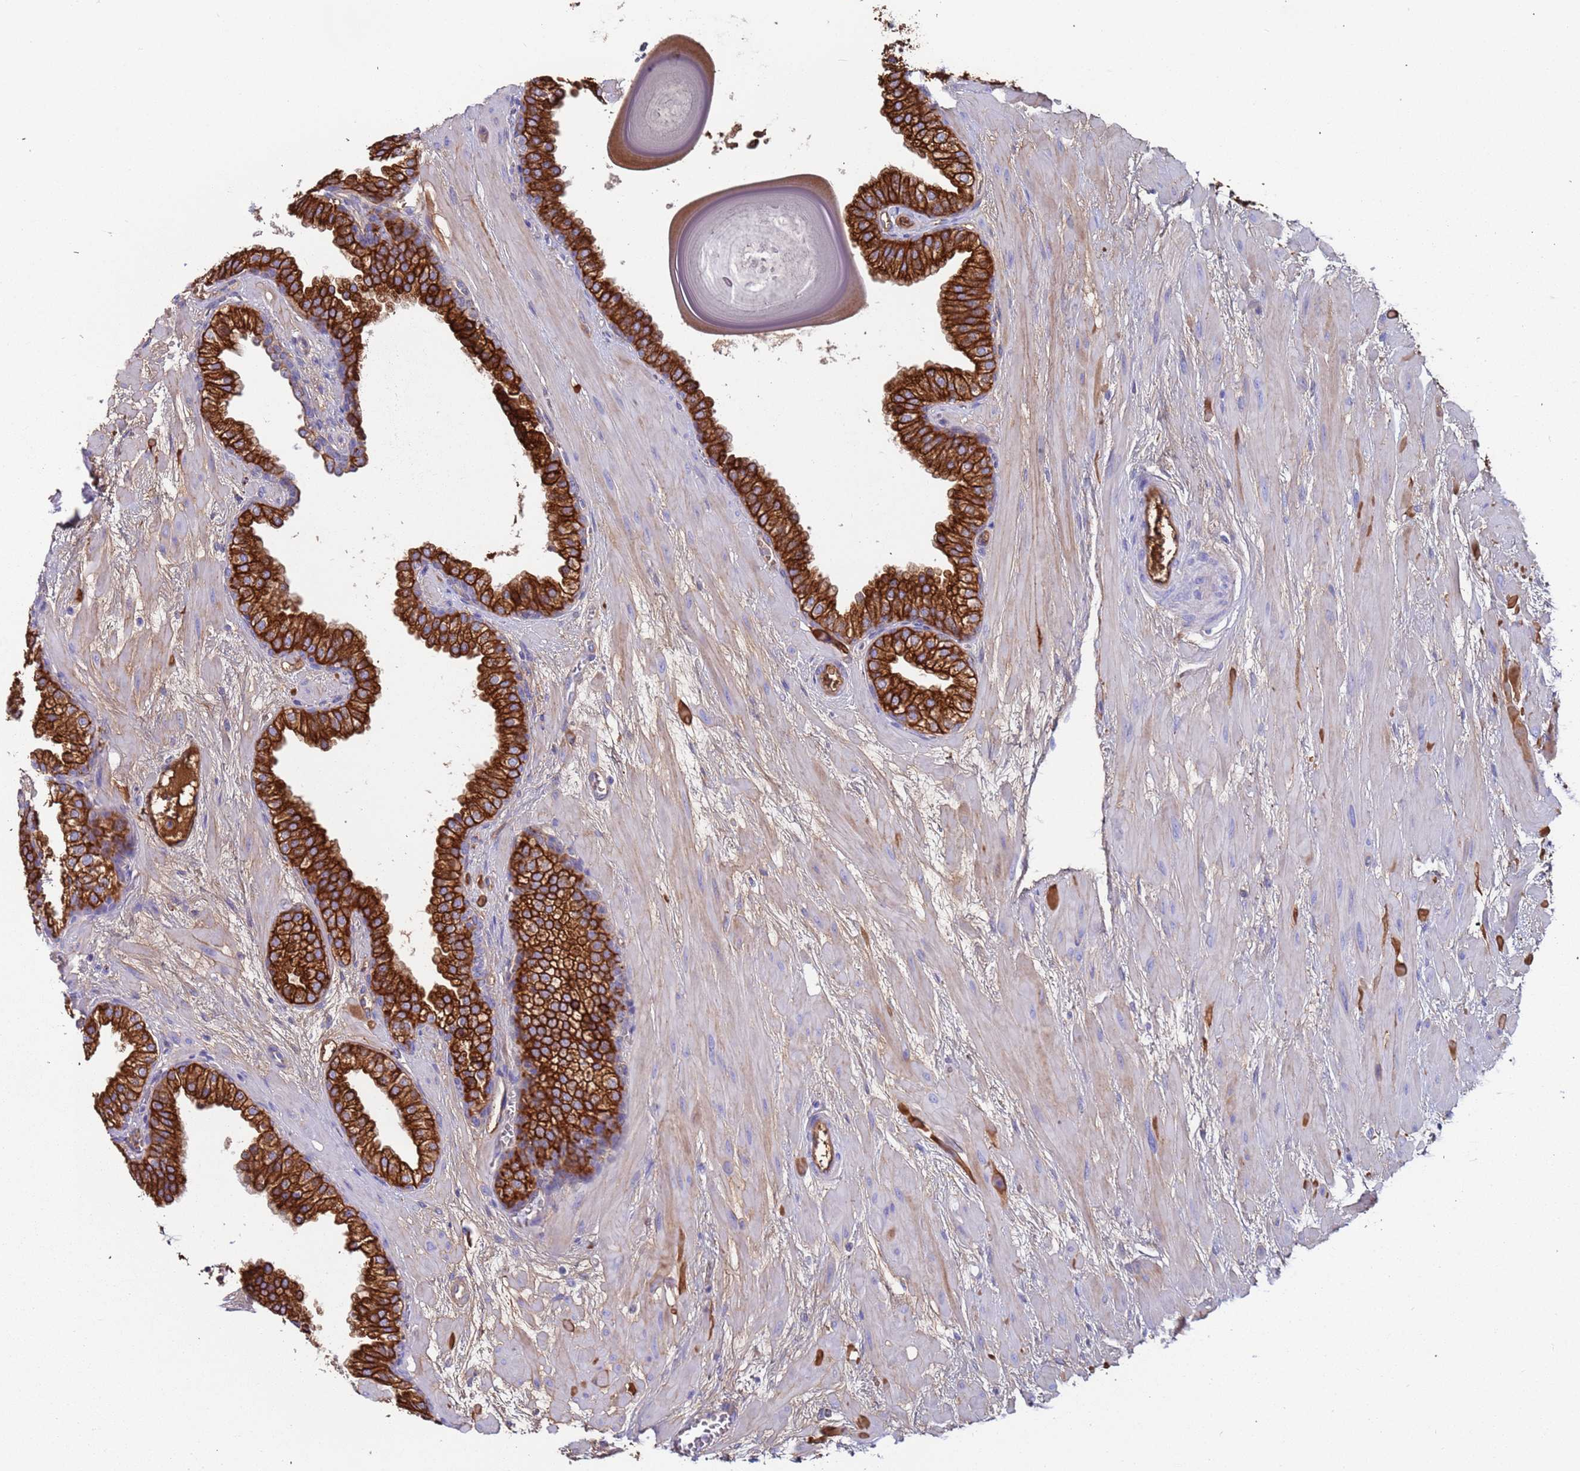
{"staining": {"intensity": "strong", "quantity": ">75%", "location": "cytoplasmic/membranous"}, "tissue": "prostate", "cell_type": "Glandular cells", "image_type": "normal", "snomed": [{"axis": "morphology", "description": "Normal tissue, NOS"}, {"axis": "topography", "description": "Prostate"}], "caption": "Immunohistochemical staining of benign prostate demonstrates strong cytoplasmic/membranous protein expression in approximately >75% of glandular cells. (DAB IHC with brightfield microscopy, high magnification).", "gene": "CYSLTR2", "patient": {"sex": "male", "age": 48}}